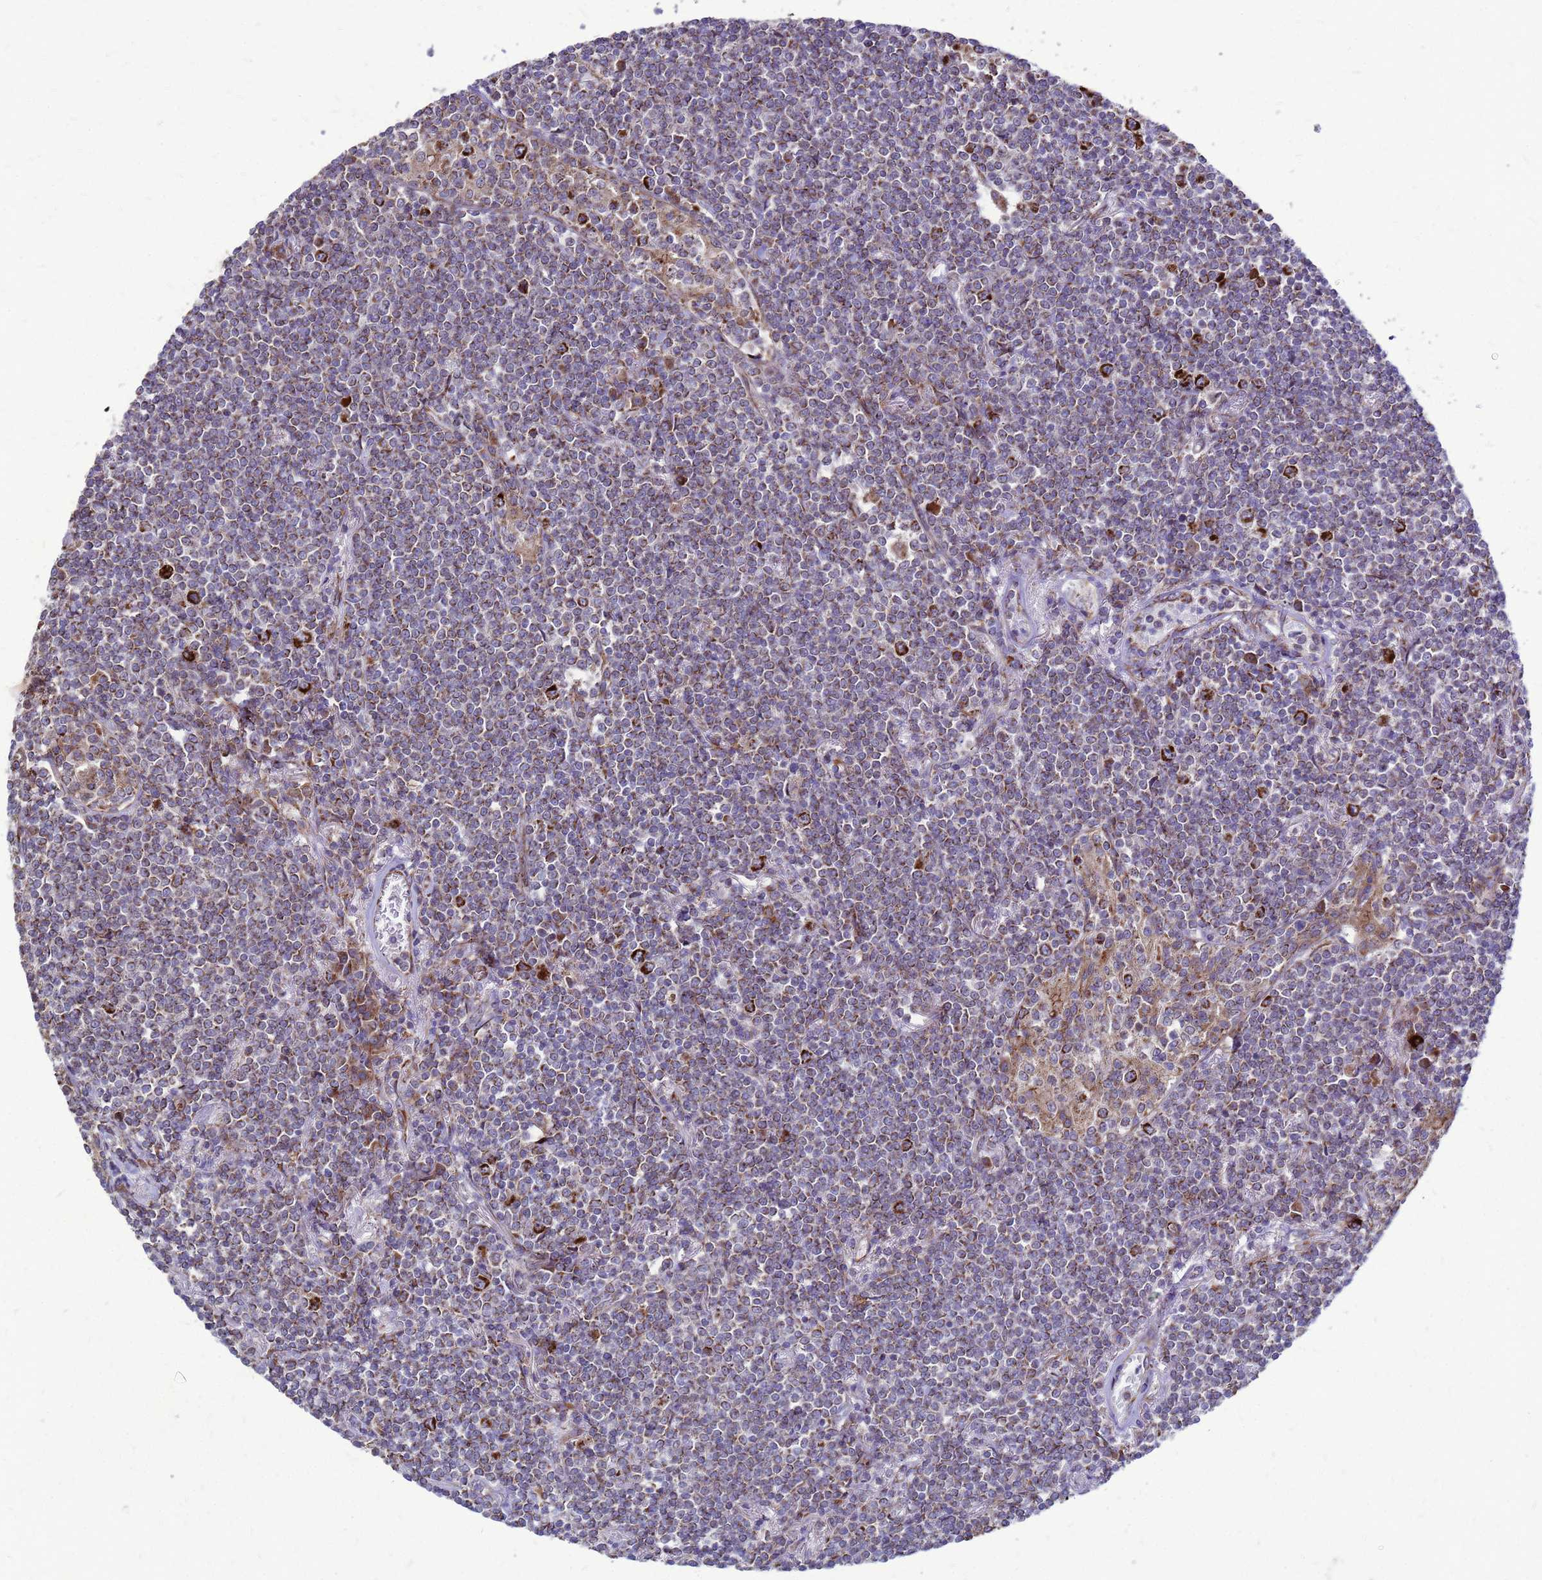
{"staining": {"intensity": "moderate", "quantity": "<25%", "location": "cytoplasmic/membranous"}, "tissue": "lymphoma", "cell_type": "Tumor cells", "image_type": "cancer", "snomed": [{"axis": "morphology", "description": "Malignant lymphoma, non-Hodgkin's type, Low grade"}, {"axis": "topography", "description": "Lung"}], "caption": "A high-resolution image shows immunohistochemistry (IHC) staining of lymphoma, which displays moderate cytoplasmic/membranous staining in about <25% of tumor cells.", "gene": "FSTL4", "patient": {"sex": "female", "age": 71}}